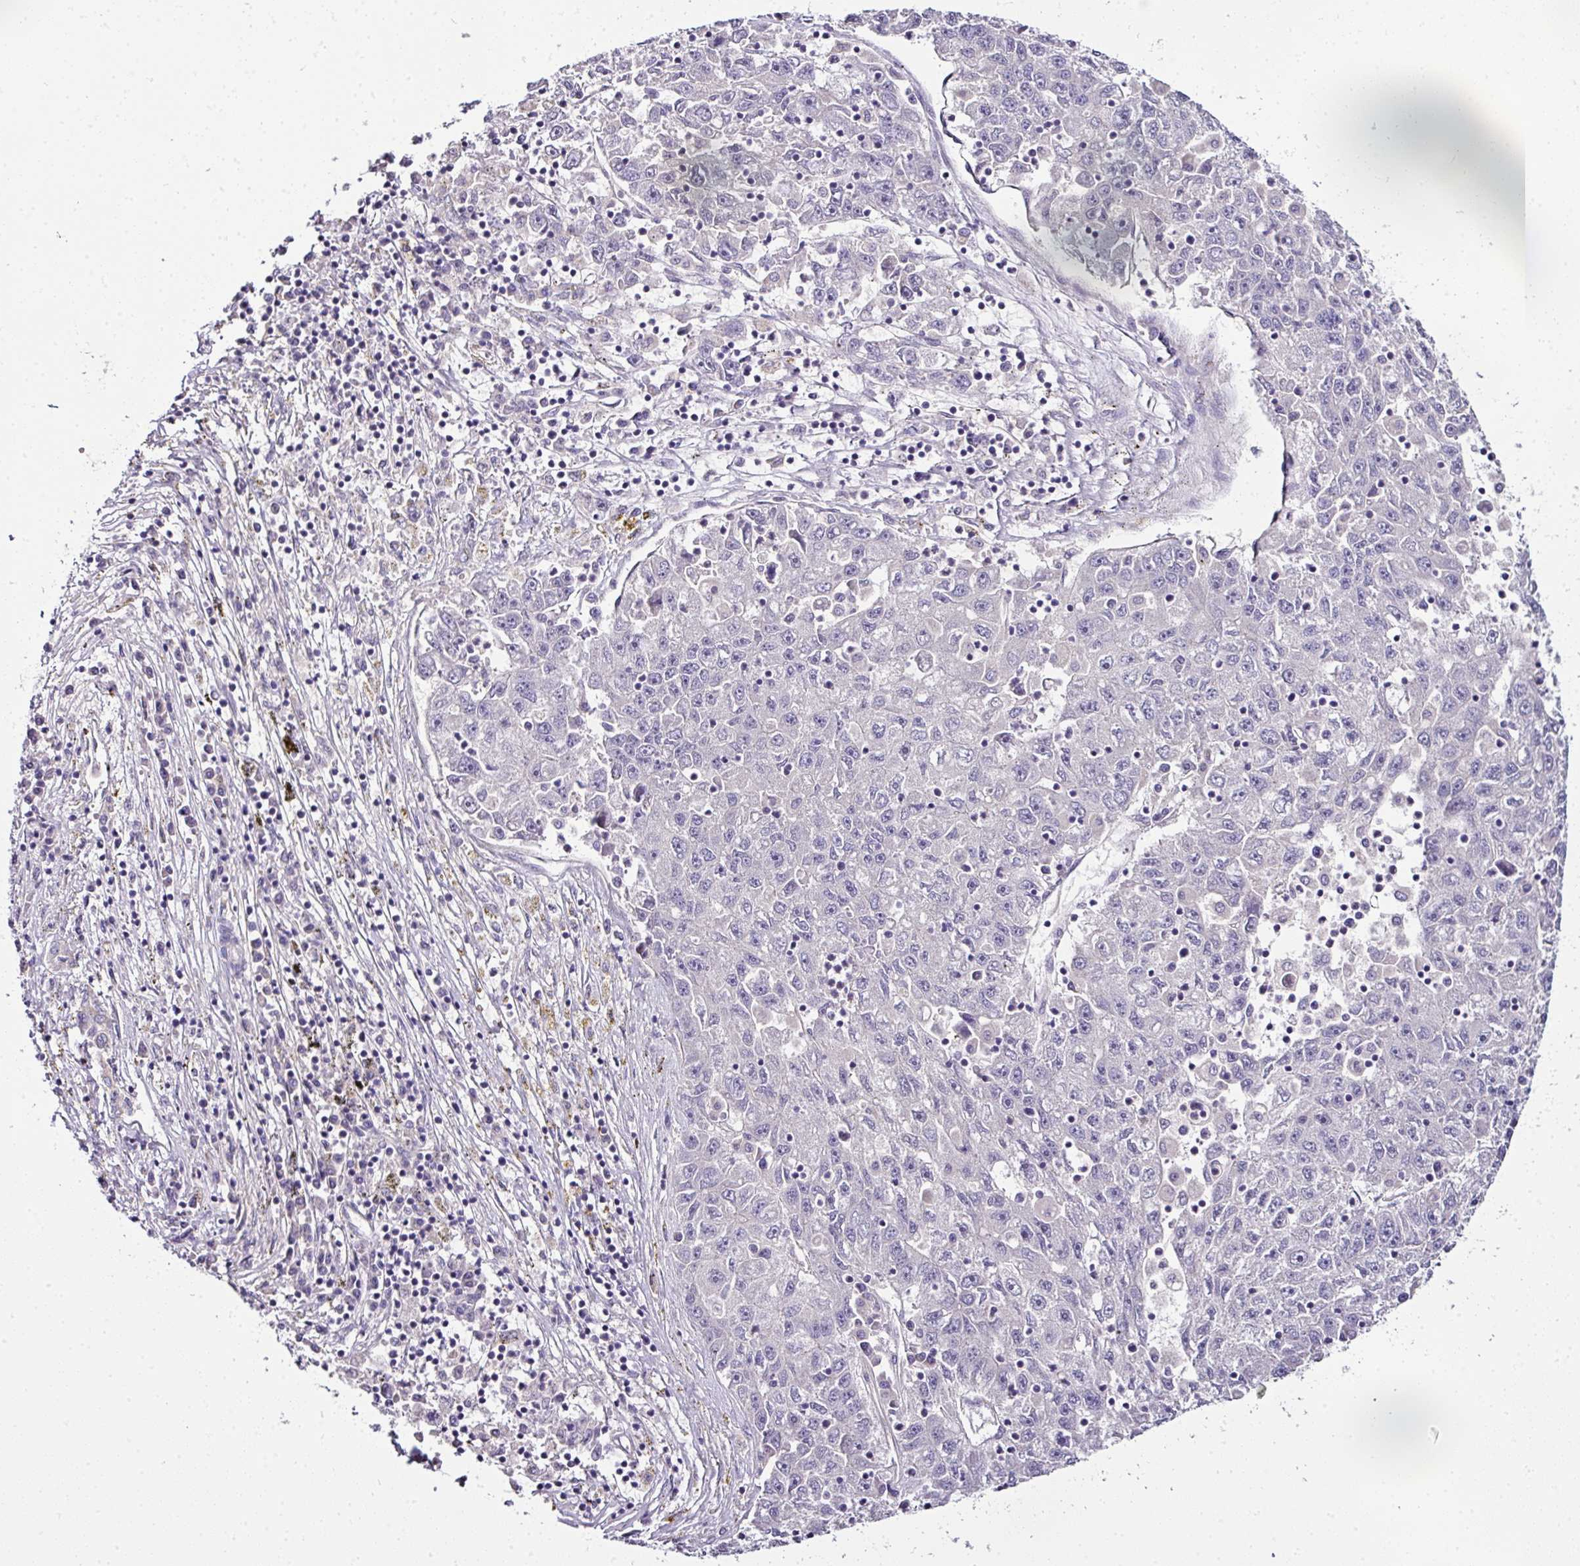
{"staining": {"intensity": "negative", "quantity": "none", "location": "none"}, "tissue": "liver cancer", "cell_type": "Tumor cells", "image_type": "cancer", "snomed": [{"axis": "morphology", "description": "Carcinoma, Hepatocellular, NOS"}, {"axis": "topography", "description": "Liver"}], "caption": "Tumor cells are negative for protein expression in human hepatocellular carcinoma (liver).", "gene": "NAPSA", "patient": {"sex": "male", "age": 49}}